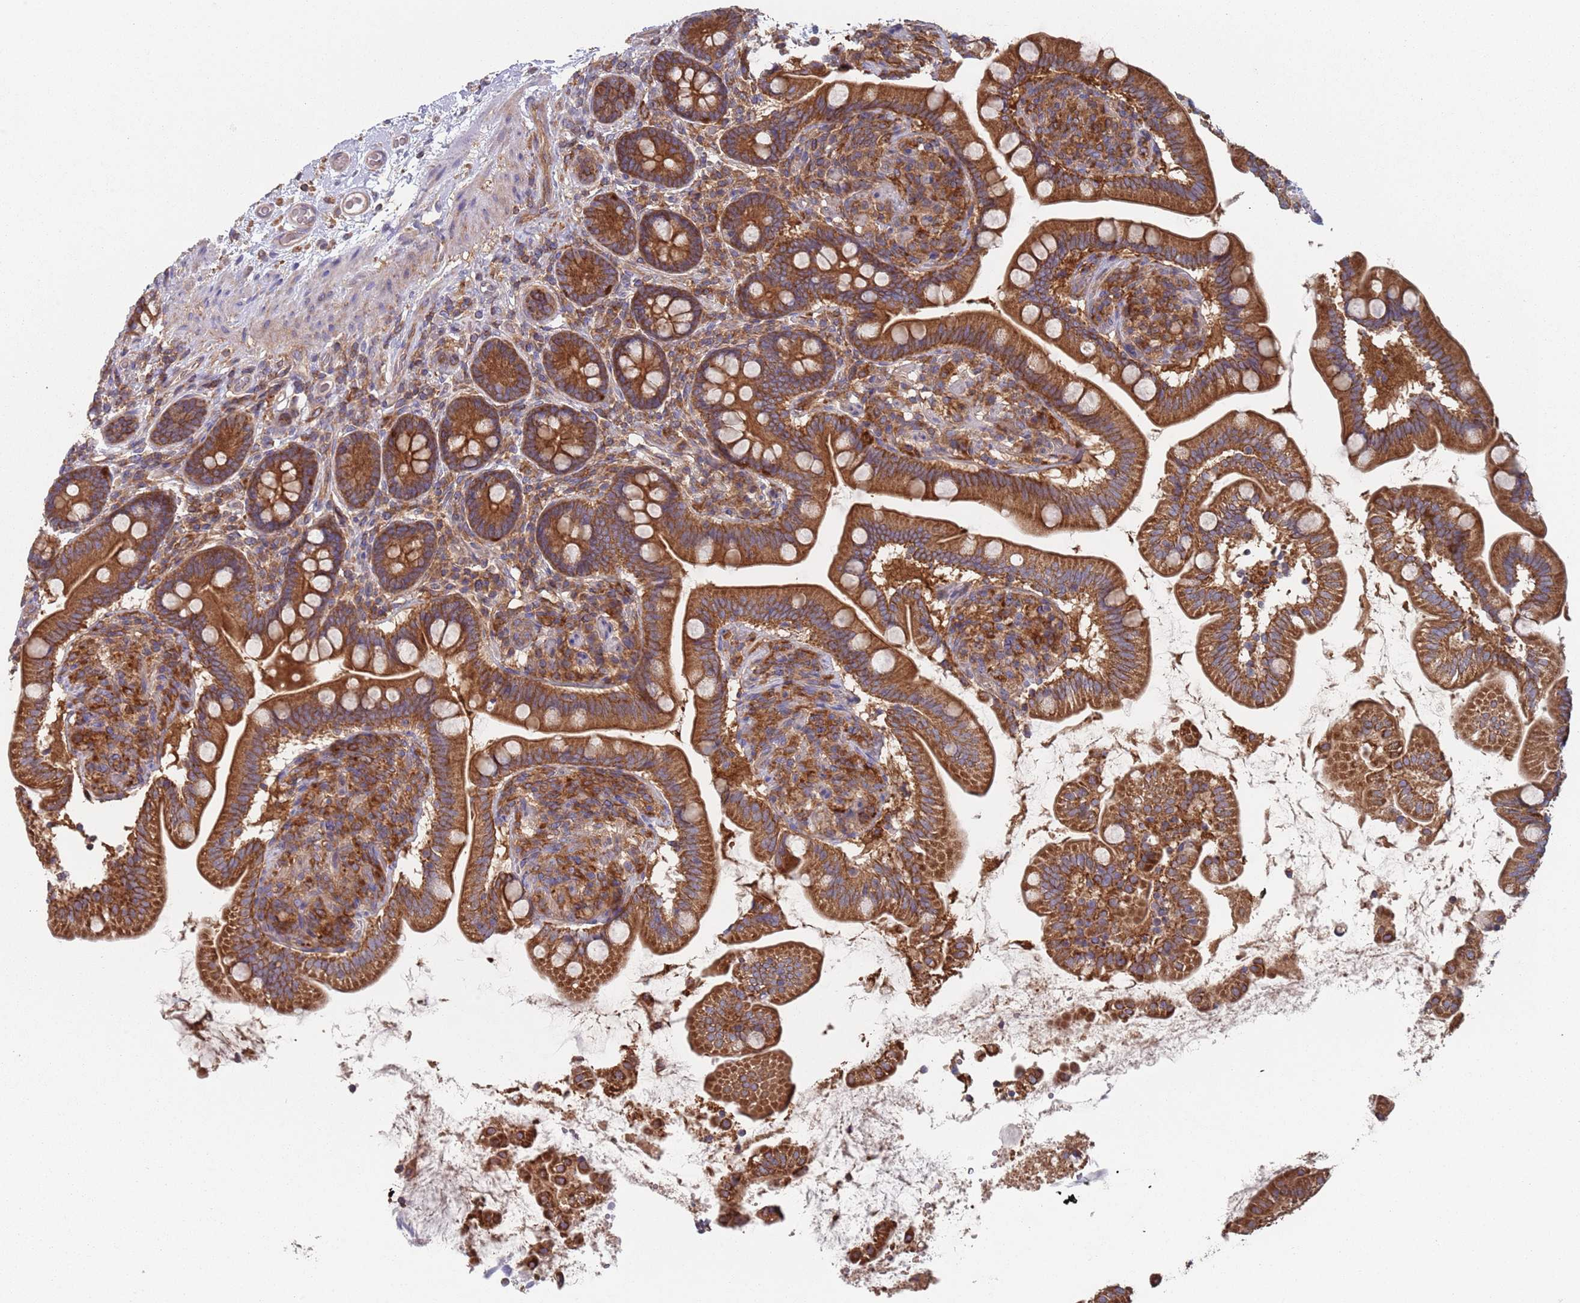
{"staining": {"intensity": "strong", "quantity": ">75%", "location": "cytoplasmic/membranous"}, "tissue": "small intestine", "cell_type": "Glandular cells", "image_type": "normal", "snomed": [{"axis": "morphology", "description": "Normal tissue, NOS"}, {"axis": "topography", "description": "Small intestine"}], "caption": "A micrograph of small intestine stained for a protein exhibits strong cytoplasmic/membranous brown staining in glandular cells. (brown staining indicates protein expression, while blue staining denotes nuclei).", "gene": "GDI1", "patient": {"sex": "female", "age": 64}}